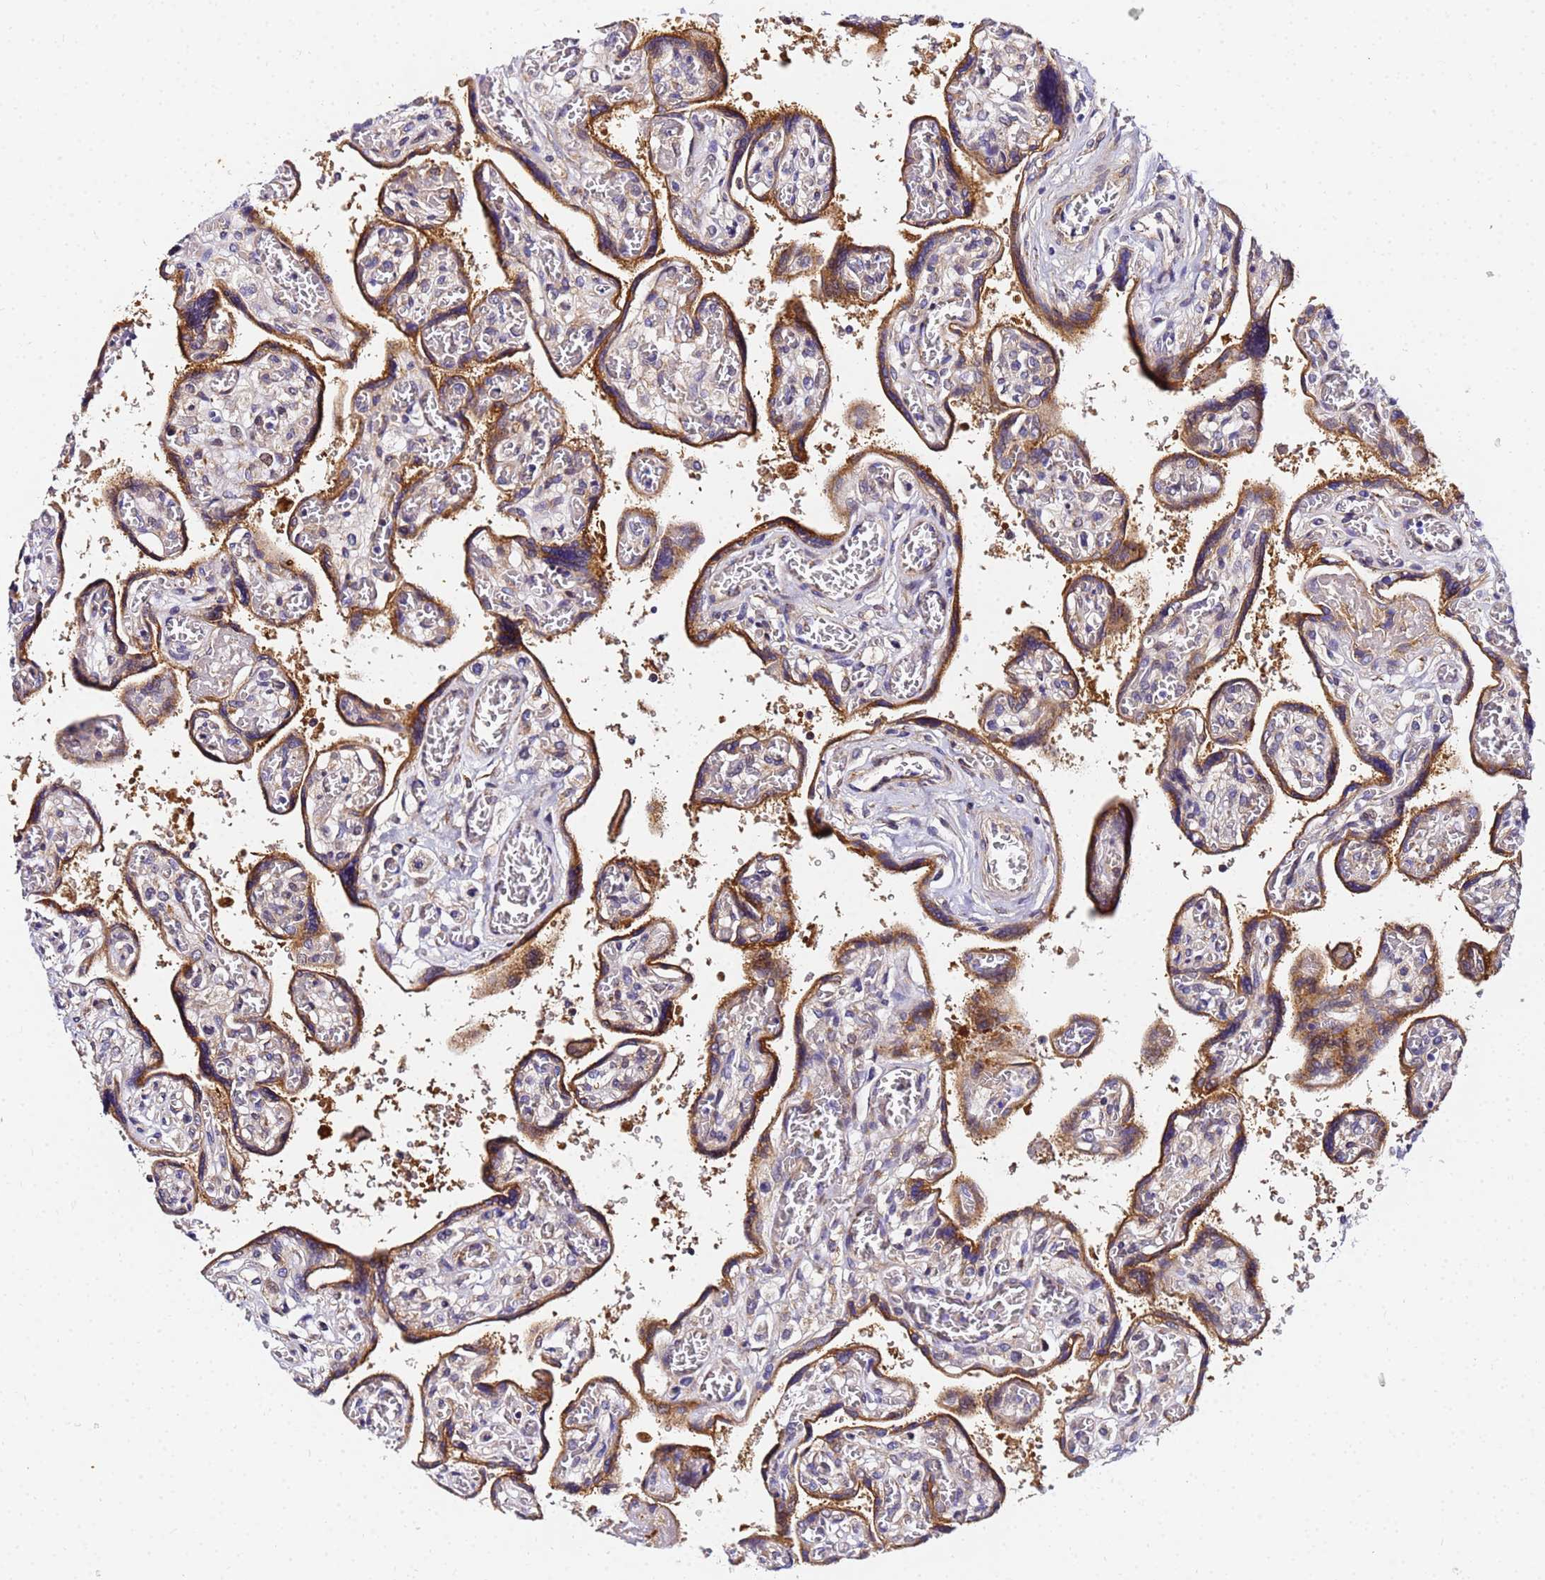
{"staining": {"intensity": "strong", "quantity": ">75%", "location": "cytoplasmic/membranous"}, "tissue": "placenta", "cell_type": "Trophoblastic cells", "image_type": "normal", "snomed": [{"axis": "morphology", "description": "Normal tissue, NOS"}, {"axis": "topography", "description": "Placenta"}], "caption": "Placenta stained with DAB (3,3'-diaminobenzidine) immunohistochemistry reveals high levels of strong cytoplasmic/membranous positivity in about >75% of trophoblastic cells.", "gene": "POM121C", "patient": {"sex": "female", "age": 39}}